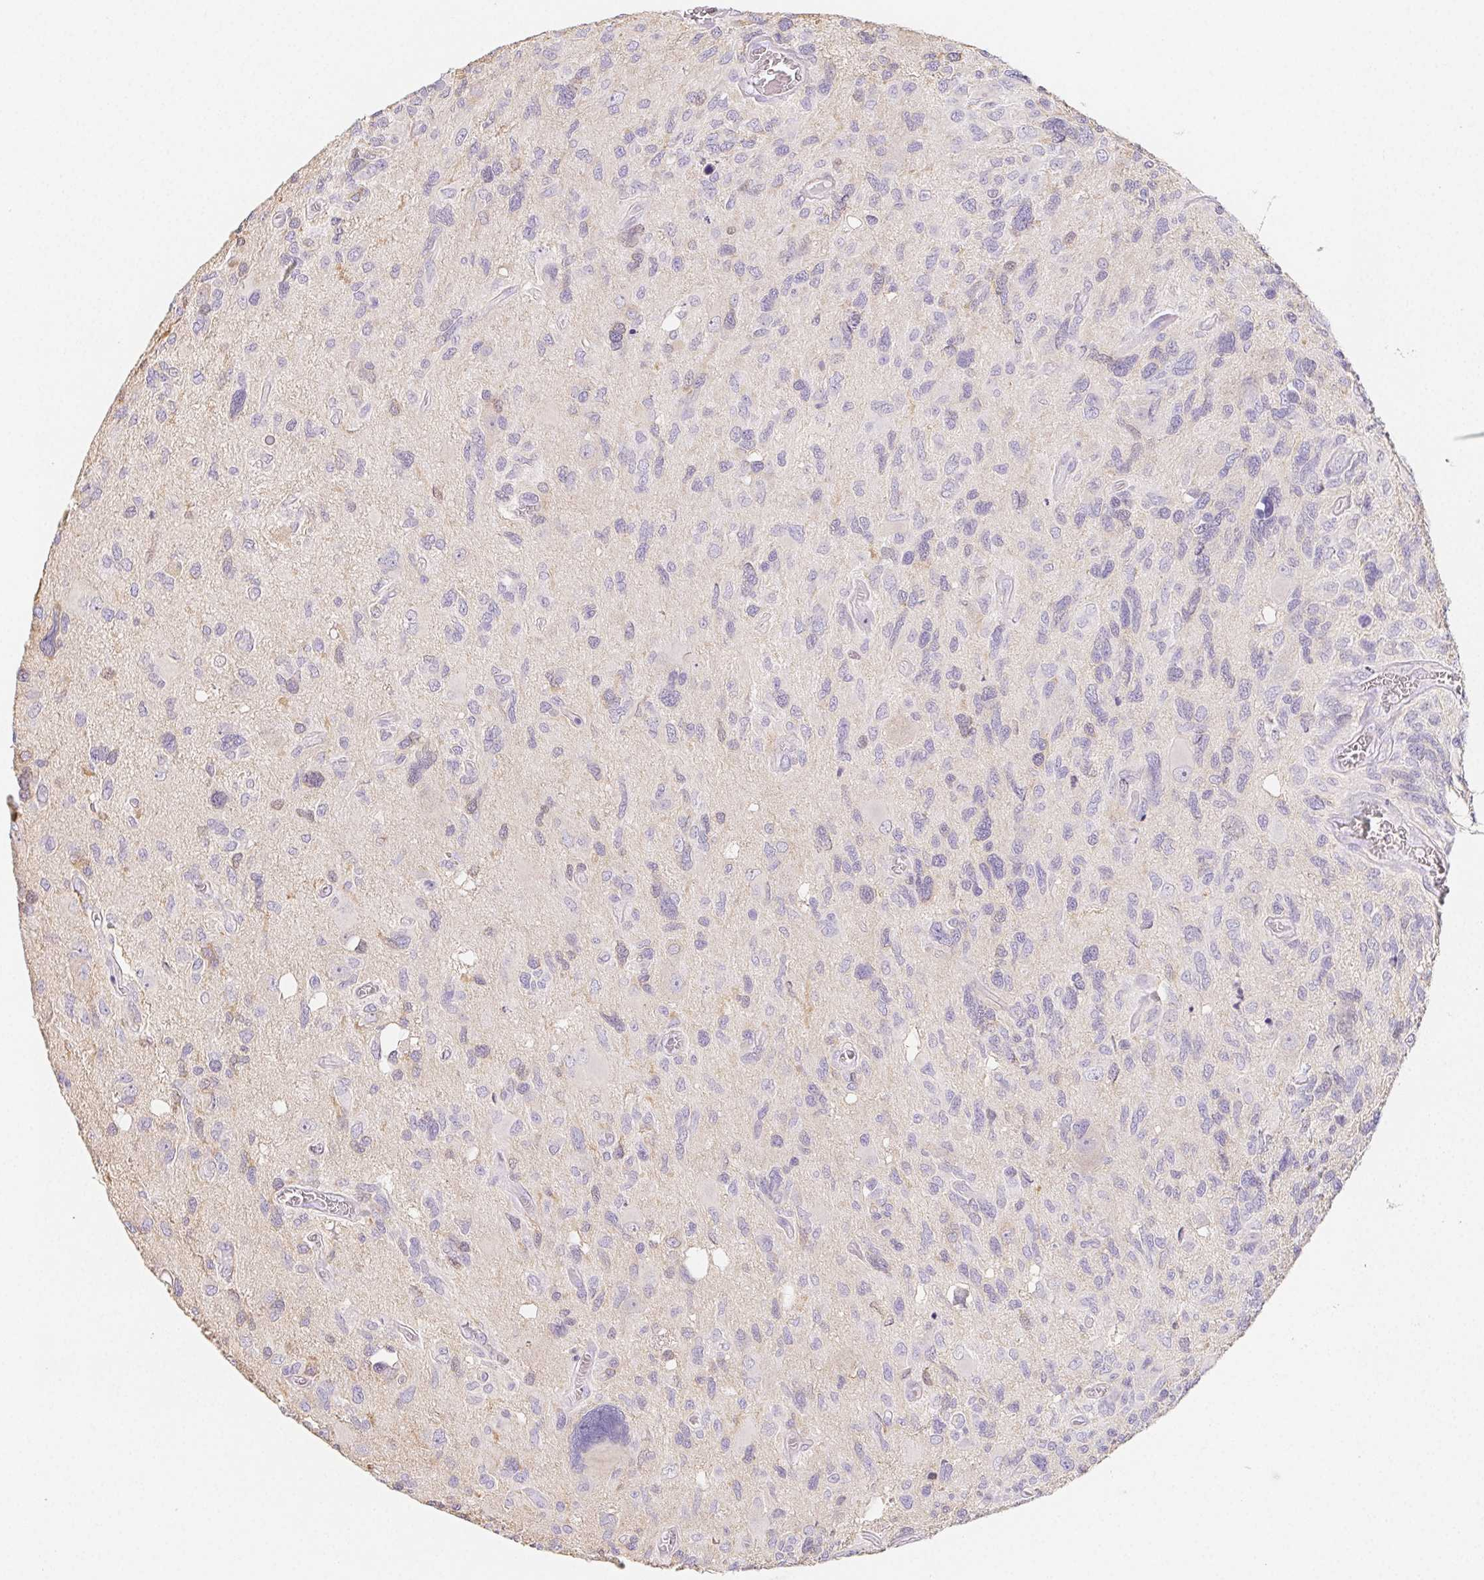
{"staining": {"intensity": "negative", "quantity": "none", "location": "none"}, "tissue": "glioma", "cell_type": "Tumor cells", "image_type": "cancer", "snomed": [{"axis": "morphology", "description": "Glioma, malignant, High grade"}, {"axis": "topography", "description": "Brain"}], "caption": "This is an immunohistochemistry (IHC) image of human high-grade glioma (malignant). There is no expression in tumor cells.", "gene": "ZBBX", "patient": {"sex": "male", "age": 49}}